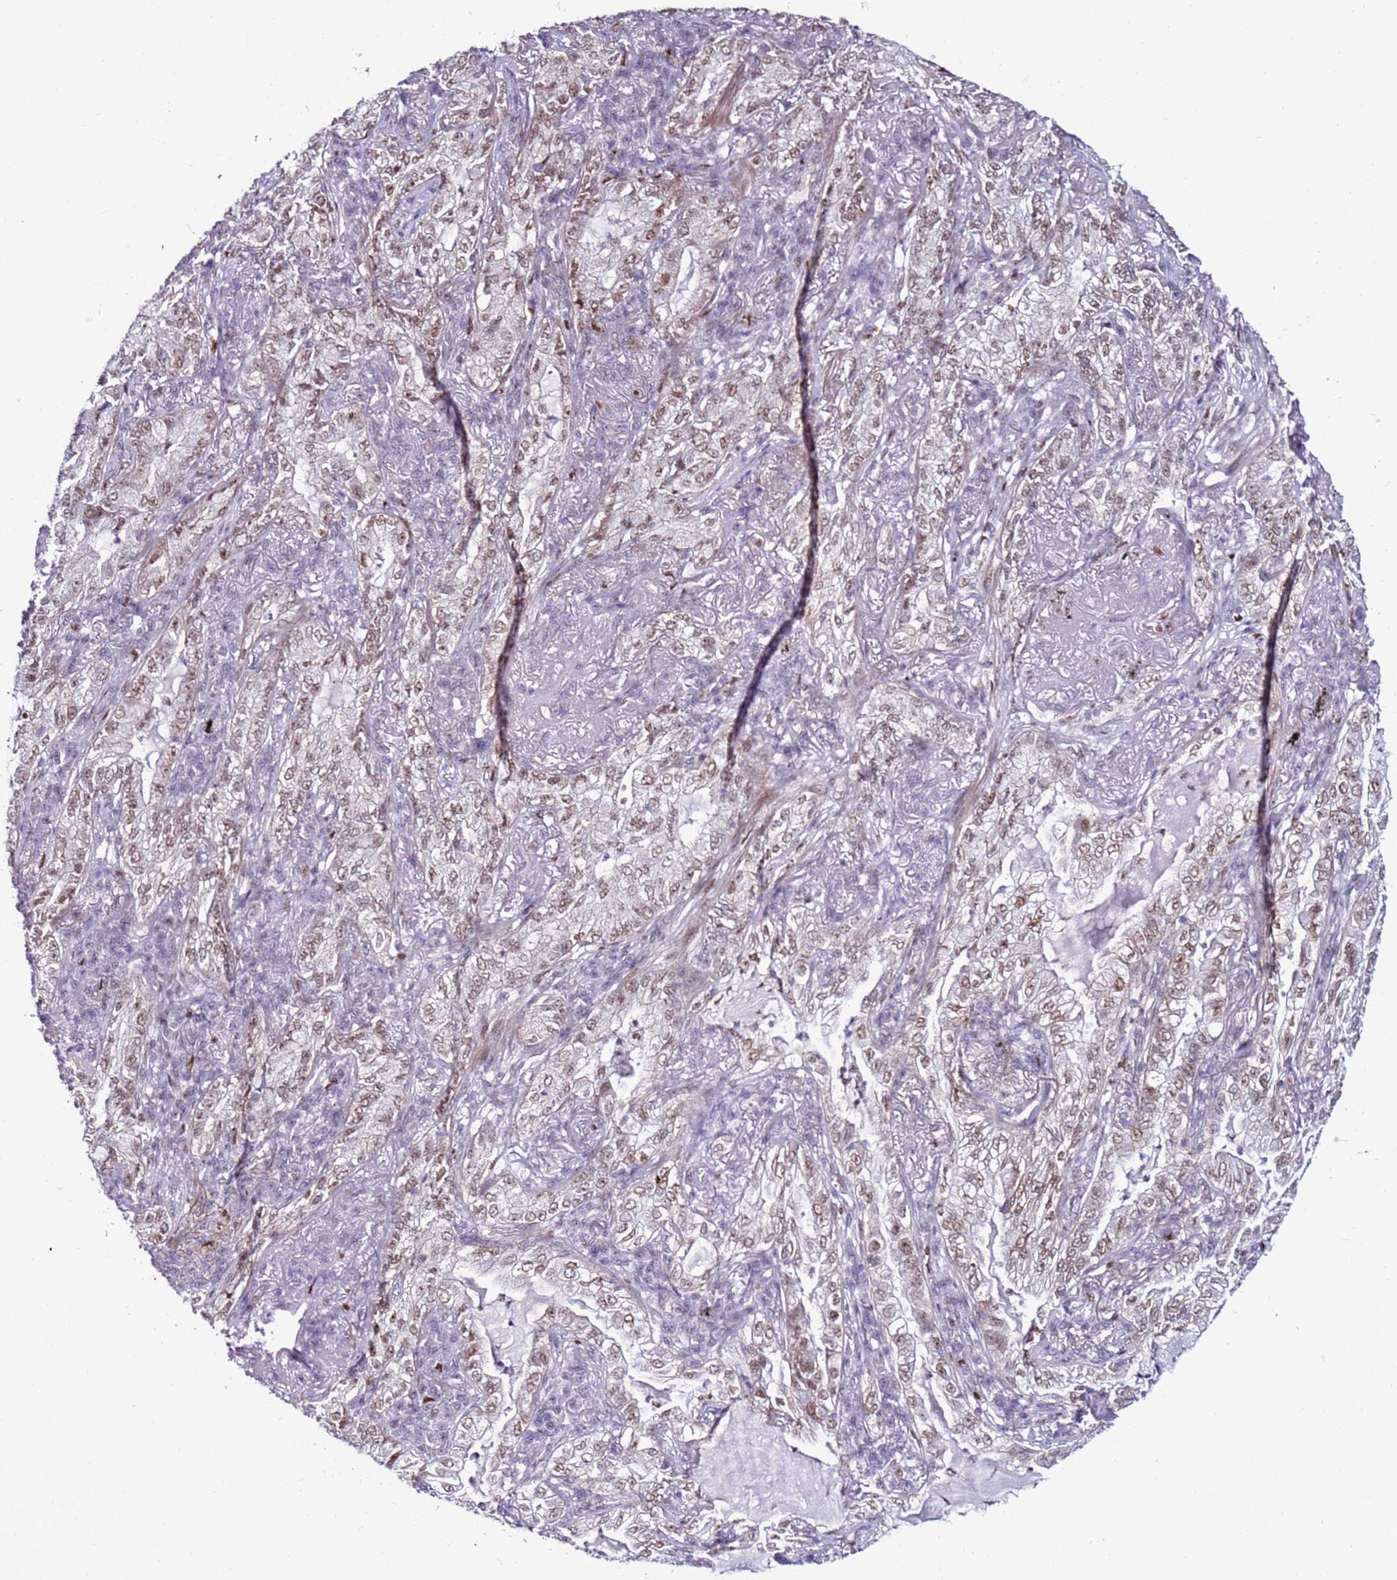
{"staining": {"intensity": "weak", "quantity": ">75%", "location": "nuclear"}, "tissue": "lung cancer", "cell_type": "Tumor cells", "image_type": "cancer", "snomed": [{"axis": "morphology", "description": "Adenocarcinoma, NOS"}, {"axis": "topography", "description": "Lung"}], "caption": "Protein expression analysis of human lung cancer reveals weak nuclear positivity in about >75% of tumor cells.", "gene": "KPNA4", "patient": {"sex": "female", "age": 73}}